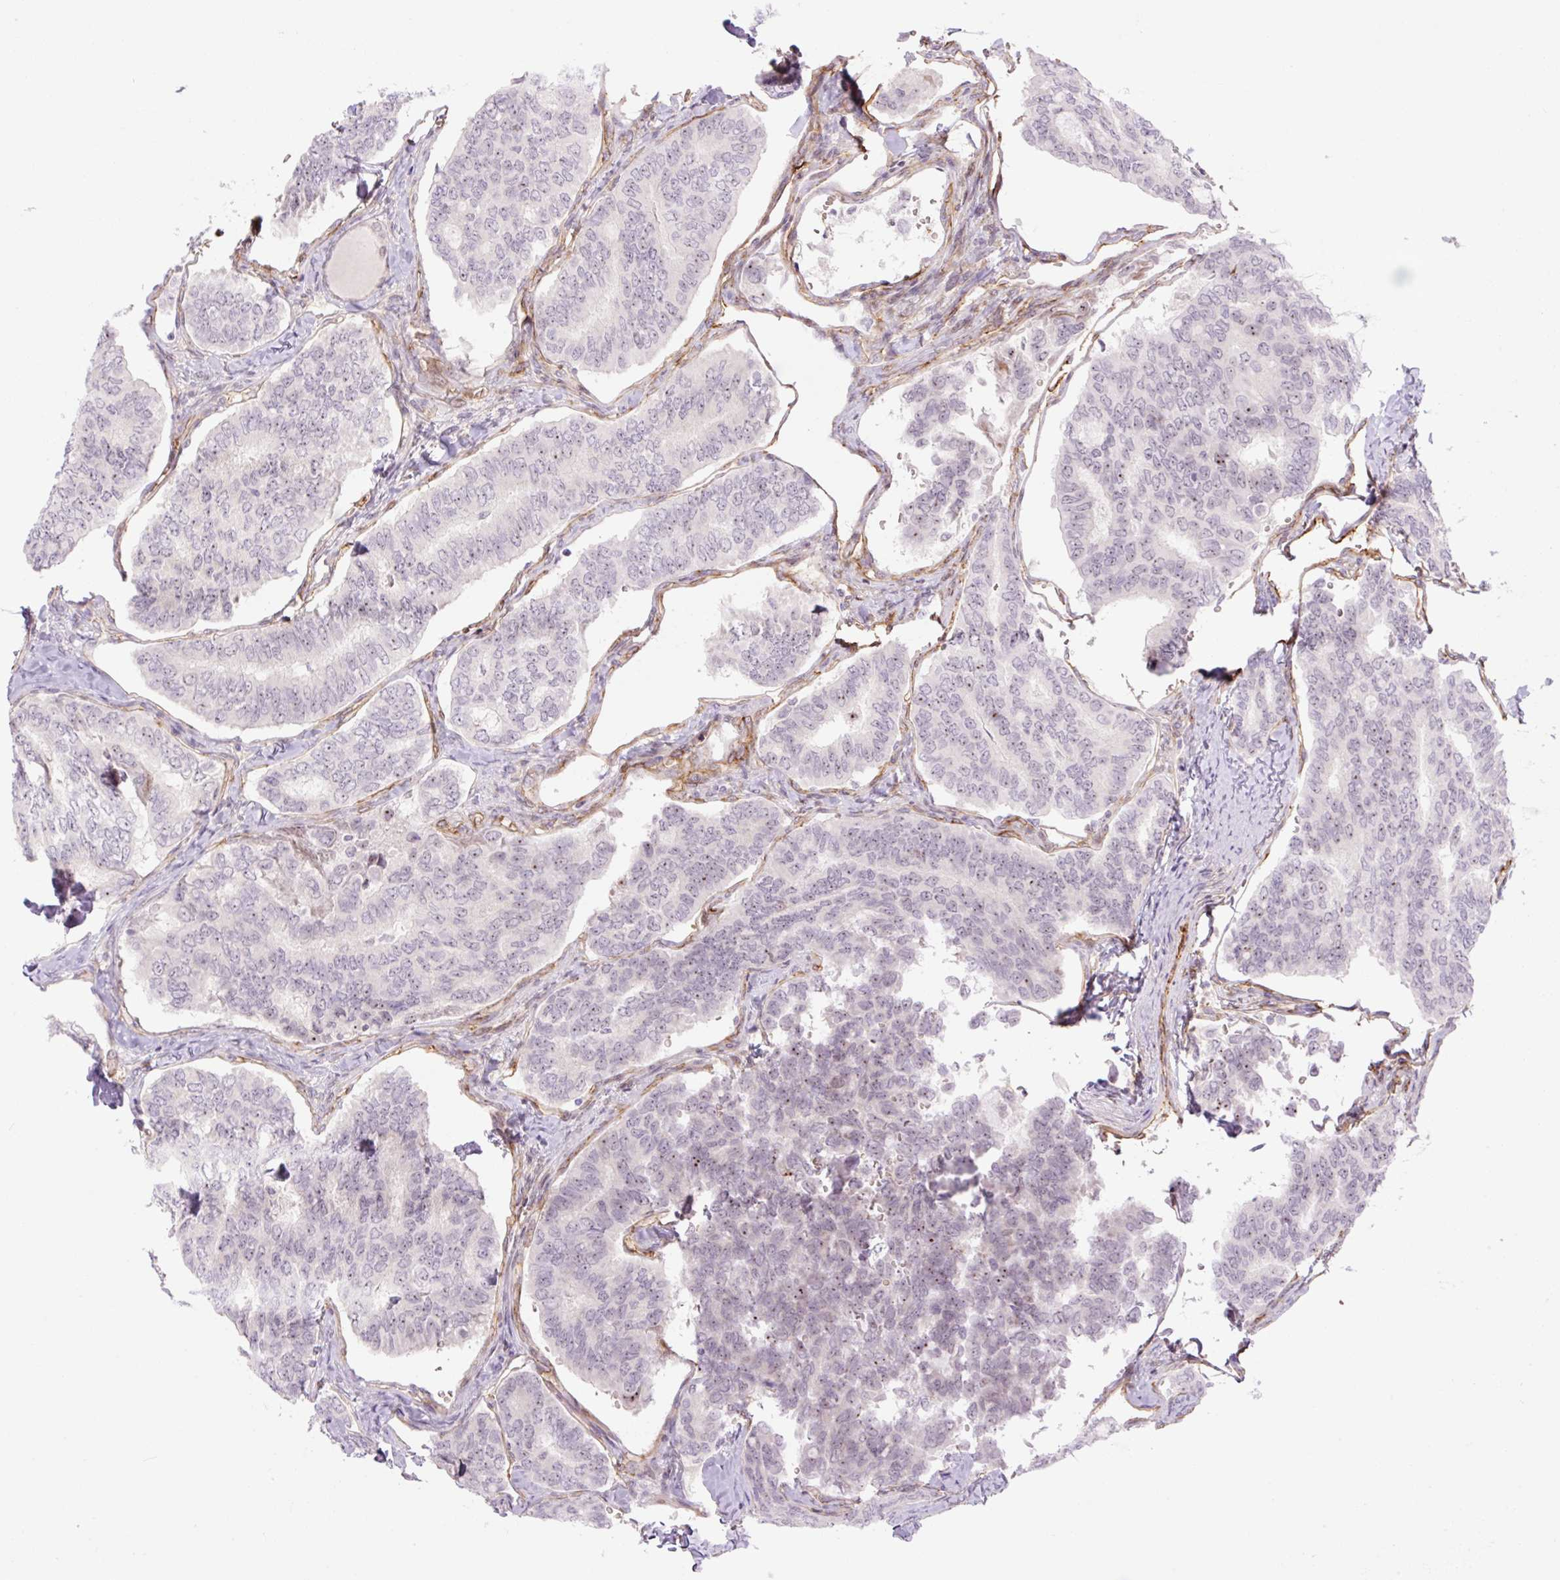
{"staining": {"intensity": "weak", "quantity": "<25%", "location": "nuclear"}, "tissue": "thyroid cancer", "cell_type": "Tumor cells", "image_type": "cancer", "snomed": [{"axis": "morphology", "description": "Papillary adenocarcinoma, NOS"}, {"axis": "topography", "description": "Thyroid gland"}], "caption": "High magnification brightfield microscopy of thyroid cancer (papillary adenocarcinoma) stained with DAB (3,3'-diaminobenzidine) (brown) and counterstained with hematoxylin (blue): tumor cells show no significant staining.", "gene": "ZNF417", "patient": {"sex": "female", "age": 35}}